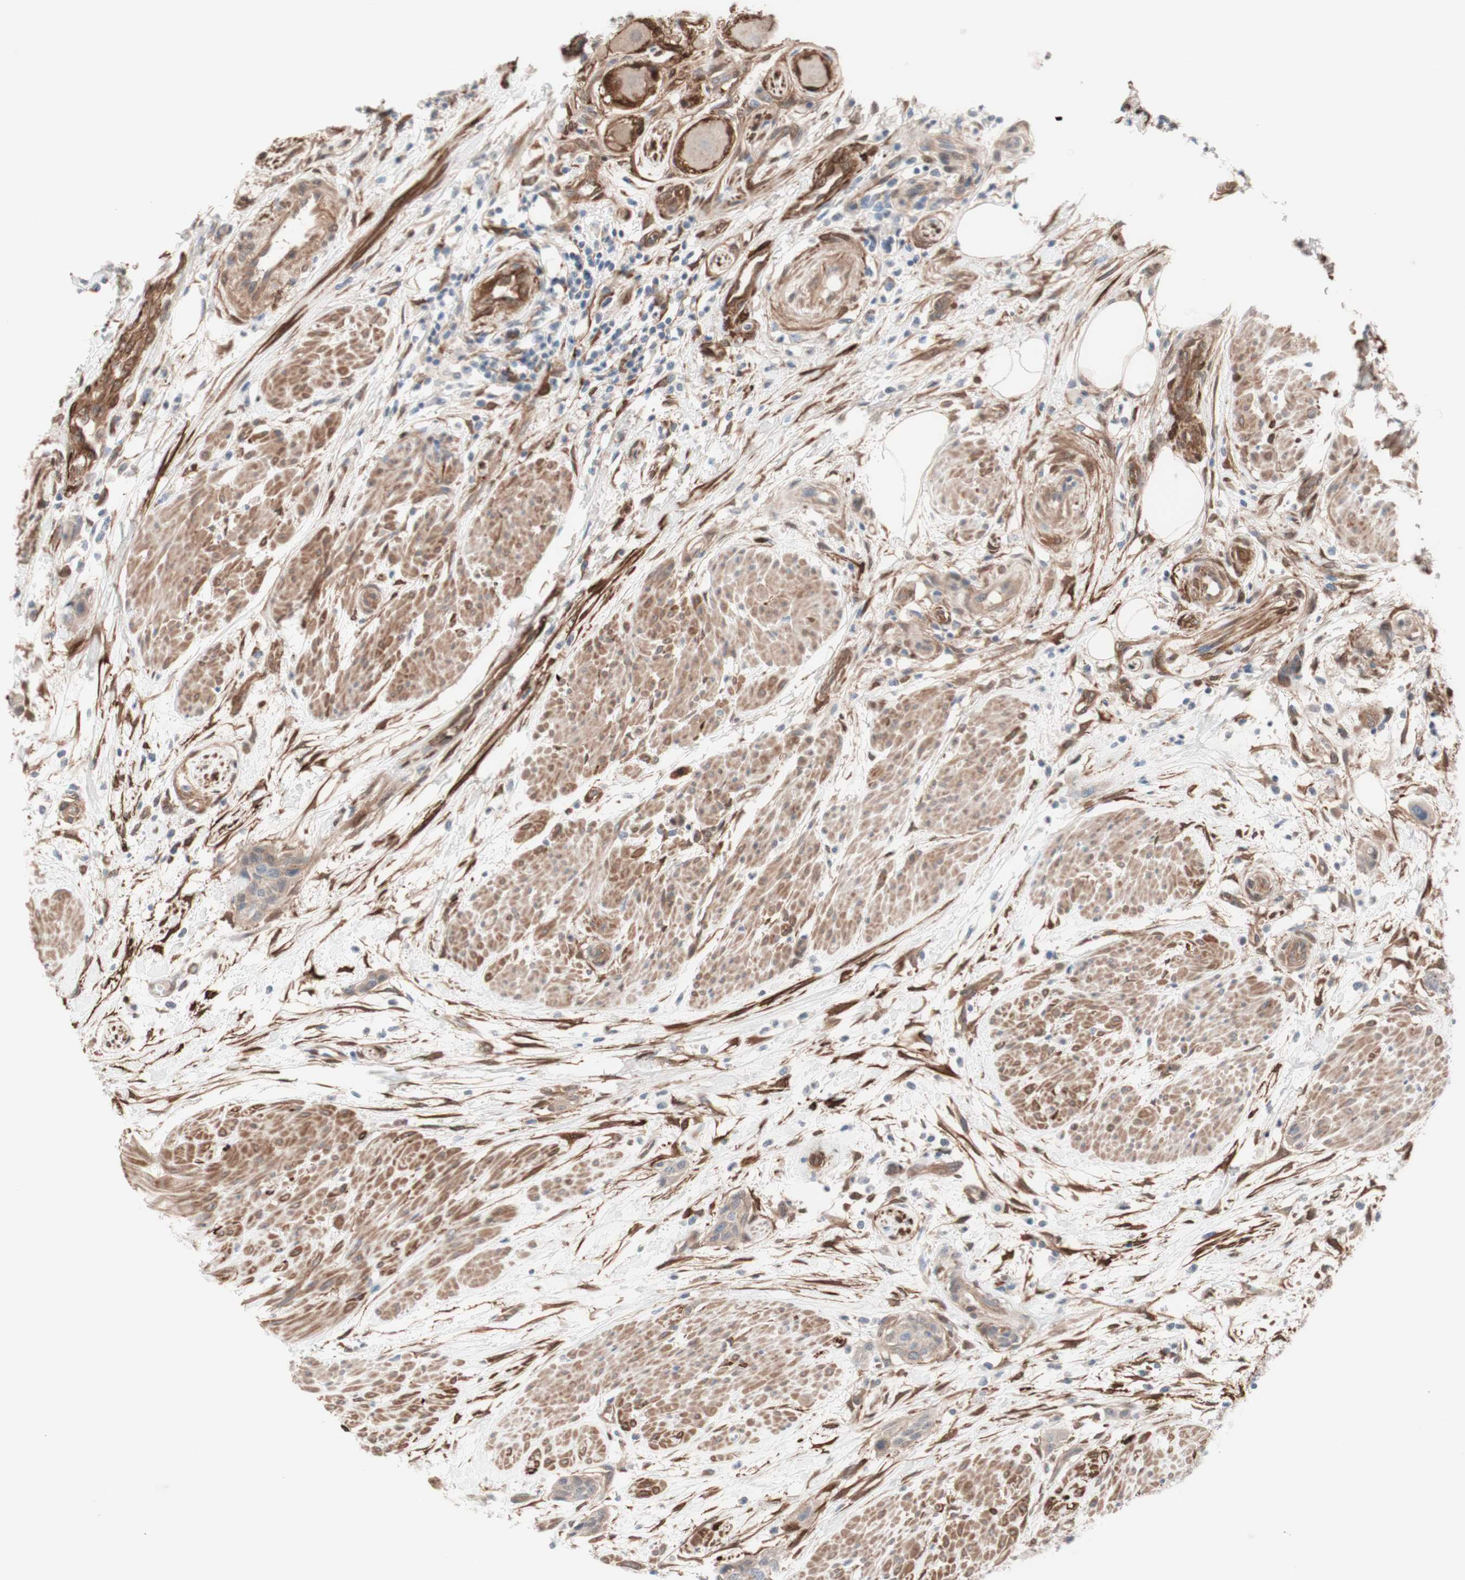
{"staining": {"intensity": "weak", "quantity": ">75%", "location": "cytoplasmic/membranous"}, "tissue": "urothelial cancer", "cell_type": "Tumor cells", "image_type": "cancer", "snomed": [{"axis": "morphology", "description": "Urothelial carcinoma, High grade"}, {"axis": "topography", "description": "Urinary bladder"}], "caption": "DAB immunohistochemical staining of human urothelial cancer shows weak cytoplasmic/membranous protein positivity in about >75% of tumor cells. (Stains: DAB in brown, nuclei in blue, Microscopy: brightfield microscopy at high magnification).", "gene": "CNN3", "patient": {"sex": "male", "age": 35}}